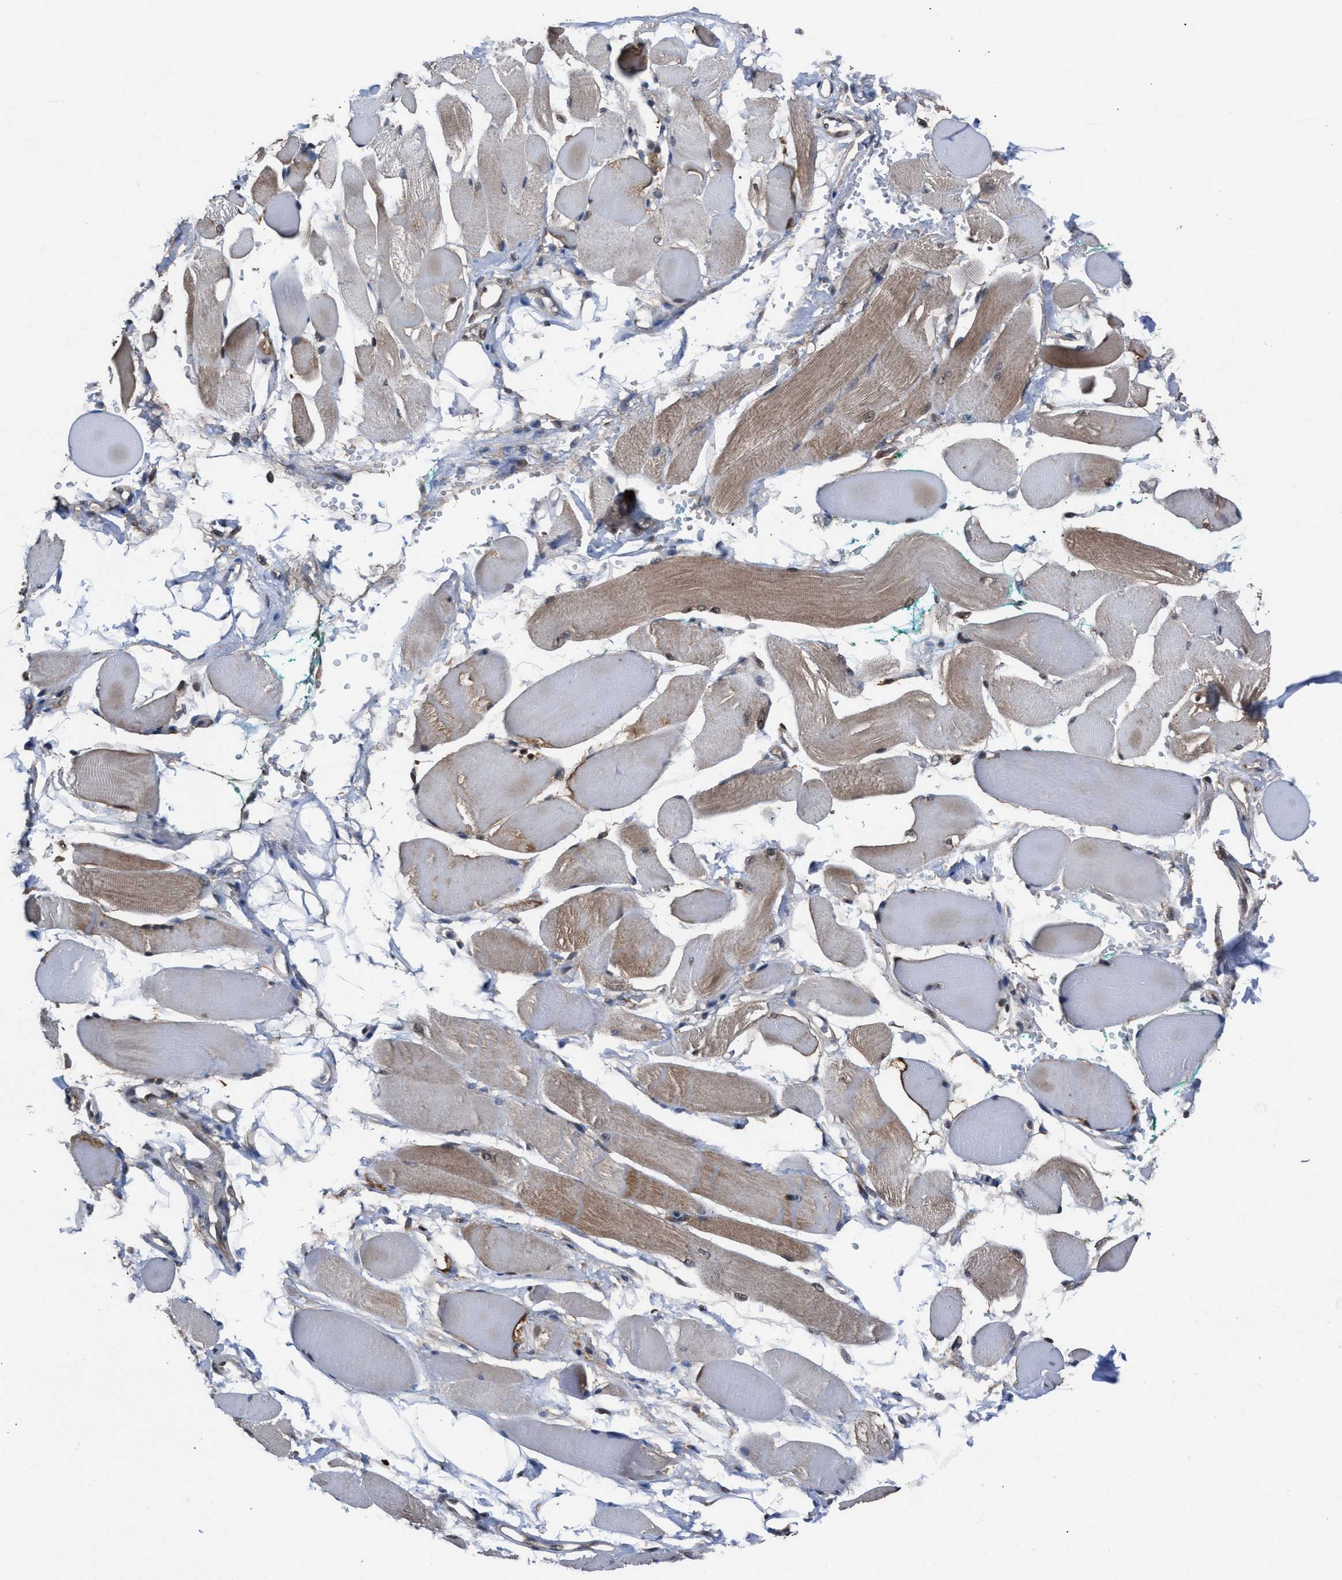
{"staining": {"intensity": "moderate", "quantity": "25%-75%", "location": "cytoplasmic/membranous"}, "tissue": "skeletal muscle", "cell_type": "Myocytes", "image_type": "normal", "snomed": [{"axis": "morphology", "description": "Normal tissue, NOS"}, {"axis": "topography", "description": "Skeletal muscle"}, {"axis": "topography", "description": "Peripheral nerve tissue"}], "caption": "Human skeletal muscle stained with a brown dye exhibits moderate cytoplasmic/membranous positive expression in approximately 25%-75% of myocytes.", "gene": "TP53BP2", "patient": {"sex": "female", "age": 84}}